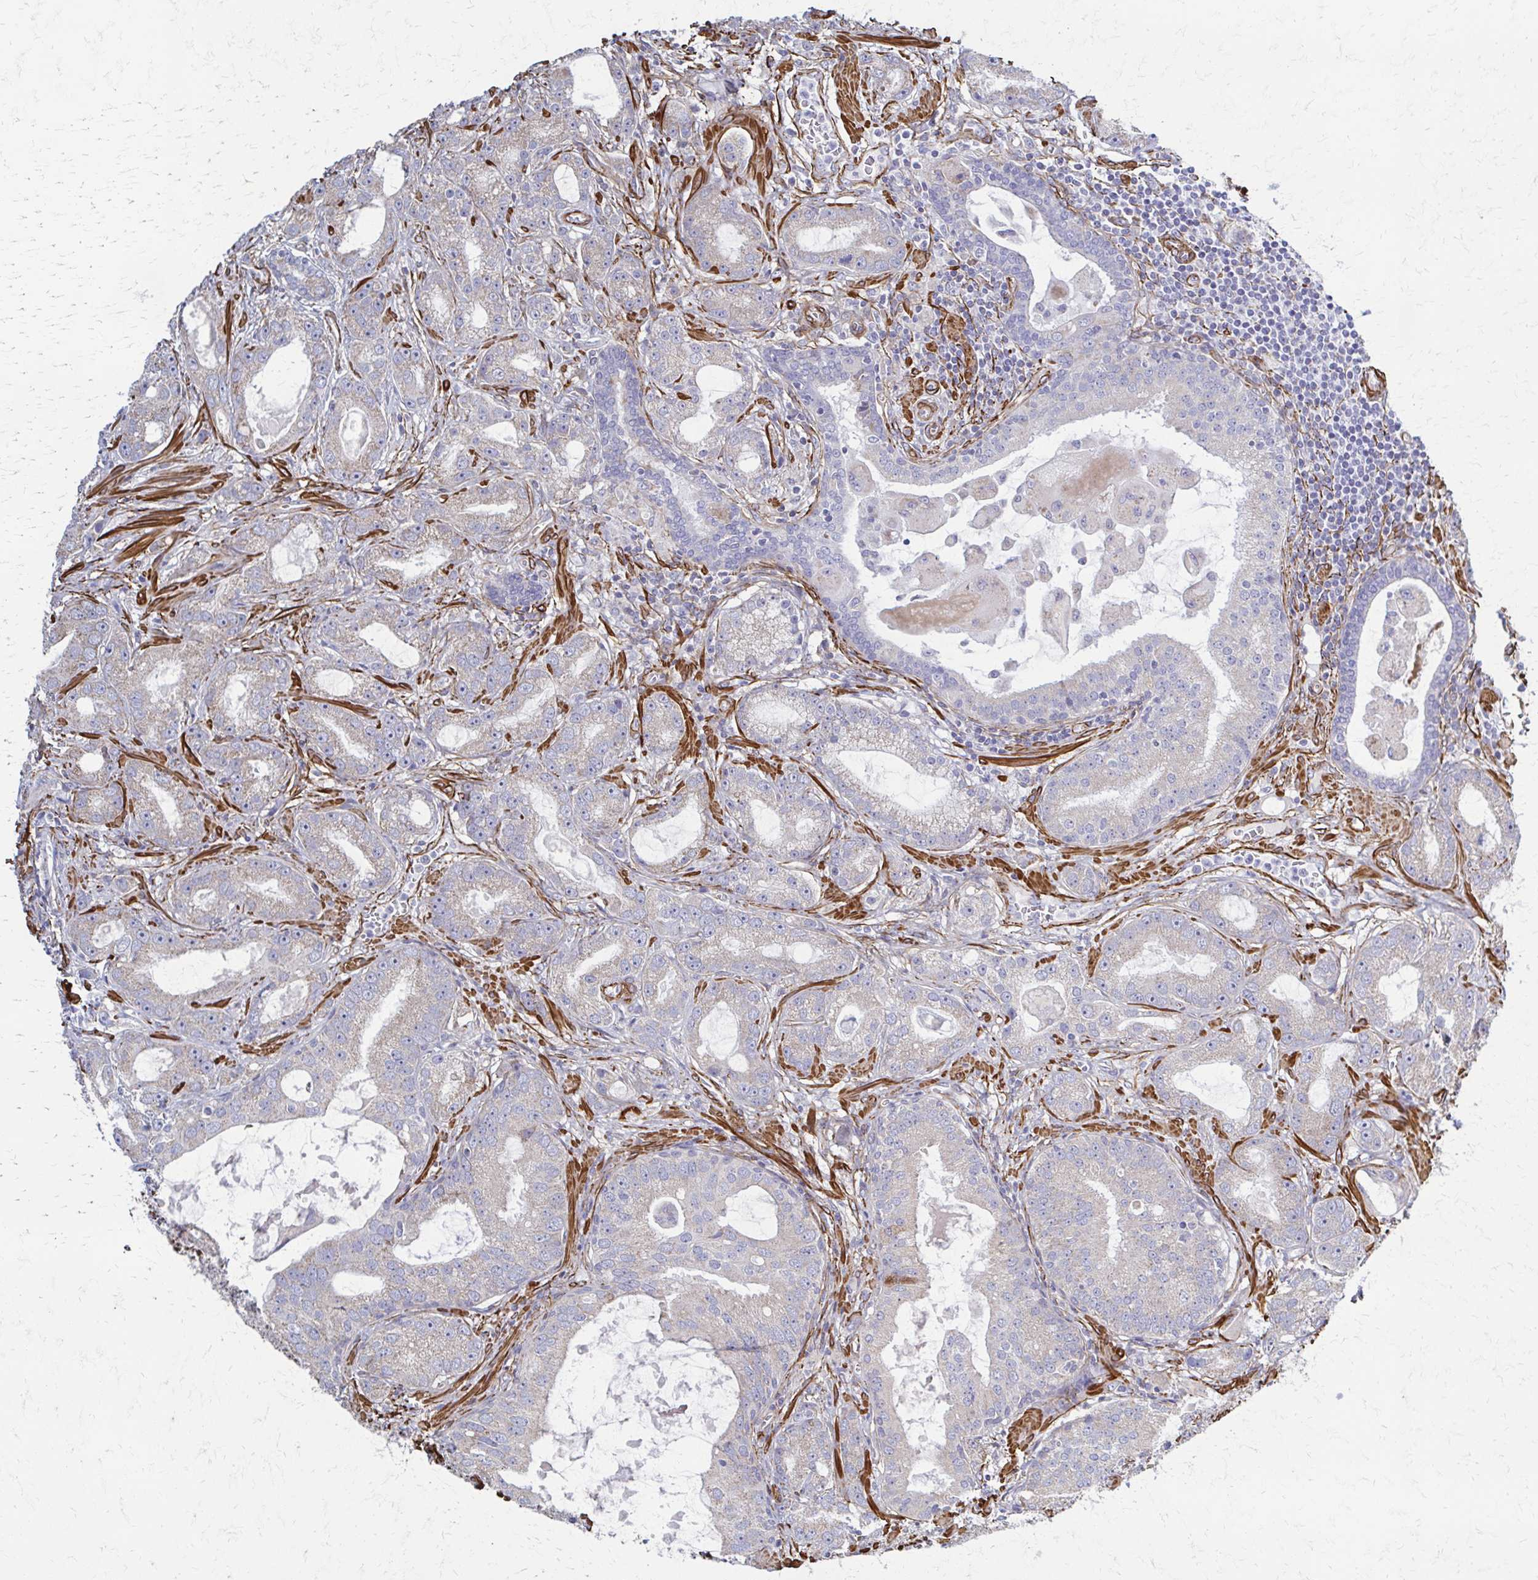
{"staining": {"intensity": "negative", "quantity": "none", "location": "none"}, "tissue": "prostate cancer", "cell_type": "Tumor cells", "image_type": "cancer", "snomed": [{"axis": "morphology", "description": "Adenocarcinoma, High grade"}, {"axis": "topography", "description": "Prostate"}], "caption": "Immunohistochemistry (IHC) micrograph of neoplastic tissue: human prostate cancer stained with DAB displays no significant protein staining in tumor cells.", "gene": "TIMMDC1", "patient": {"sex": "male", "age": 65}}